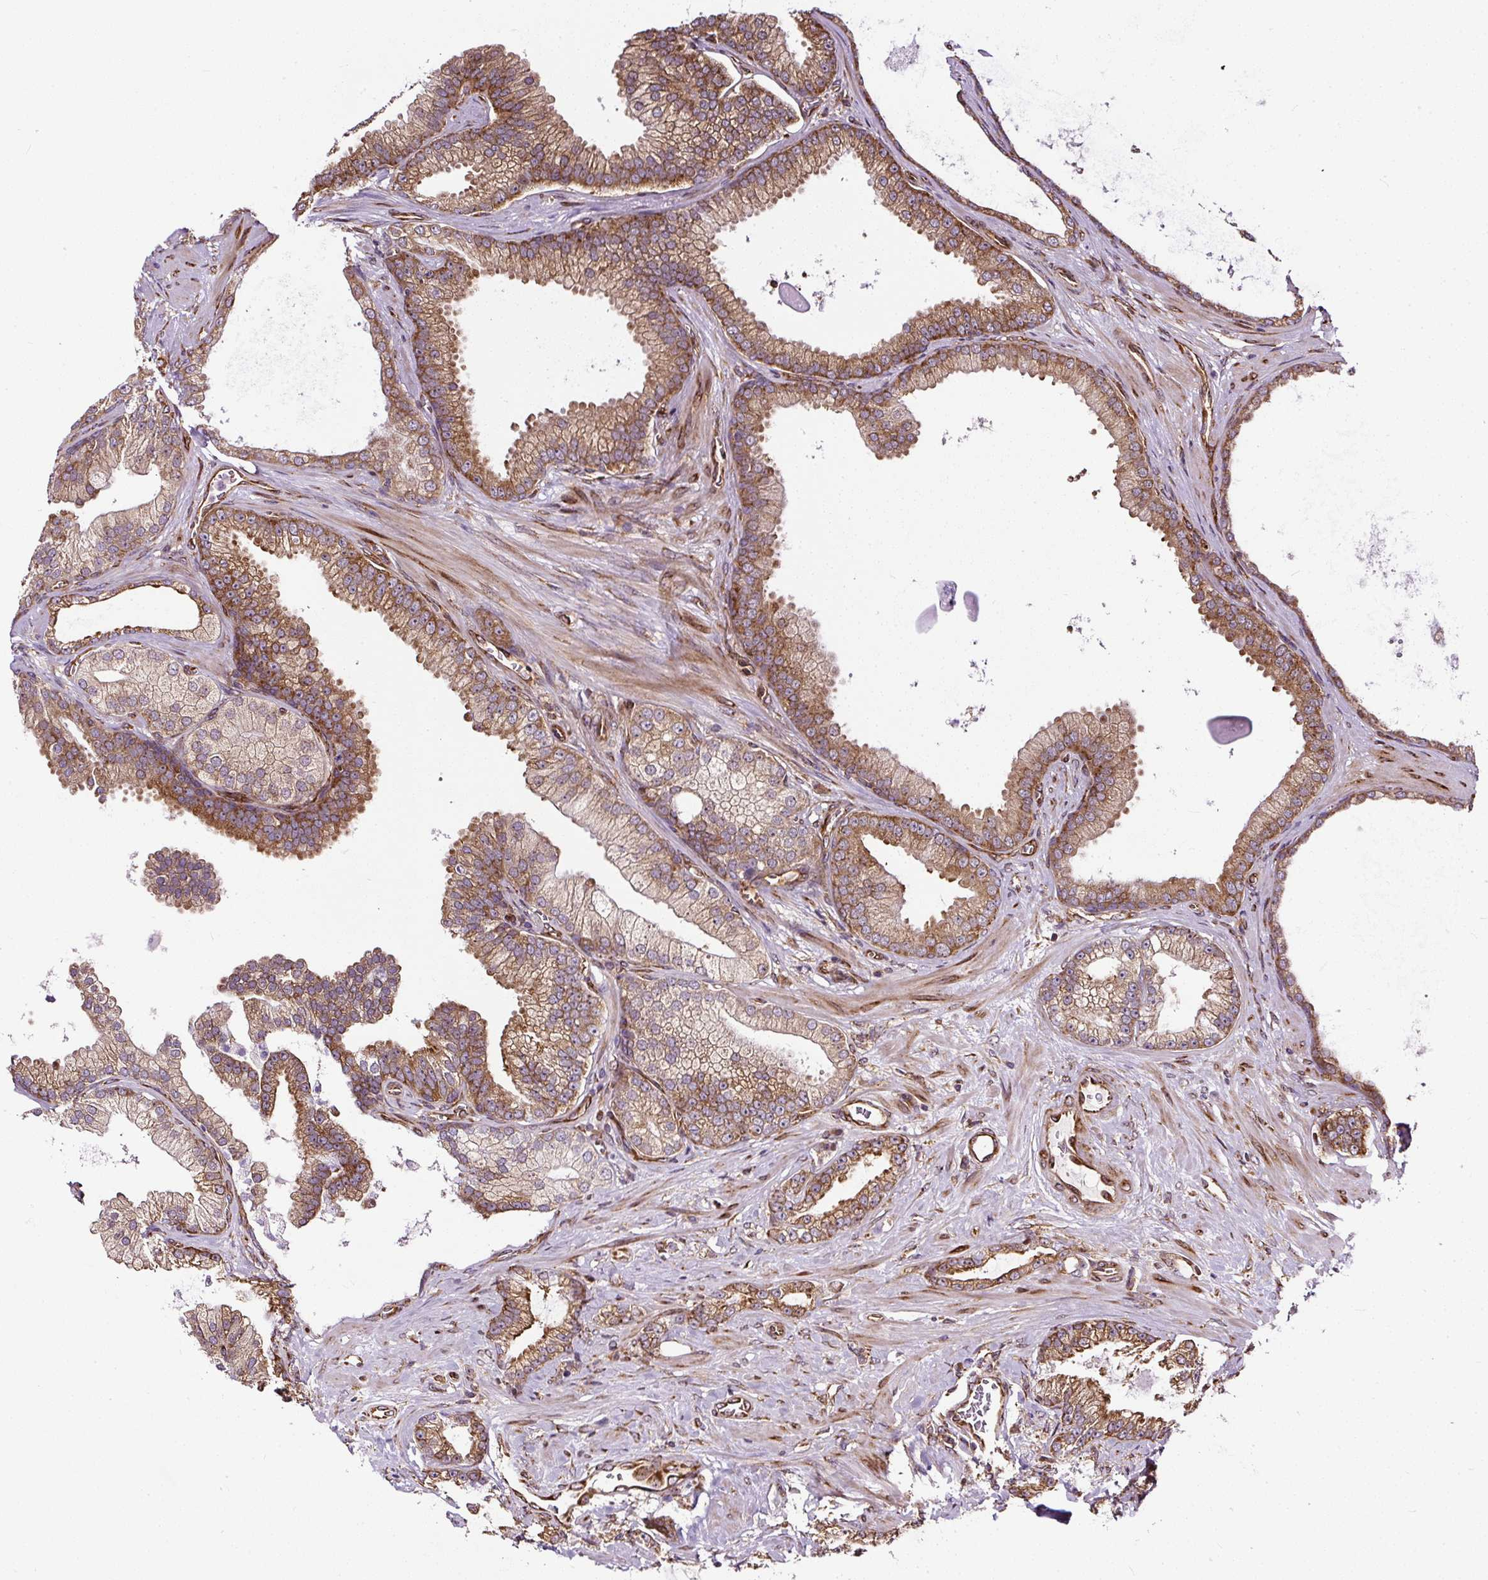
{"staining": {"intensity": "moderate", "quantity": ">75%", "location": "cytoplasmic/membranous"}, "tissue": "prostate cancer", "cell_type": "Tumor cells", "image_type": "cancer", "snomed": [{"axis": "morphology", "description": "Adenocarcinoma, High grade"}, {"axis": "topography", "description": "Prostate"}], "caption": "An IHC image of tumor tissue is shown. Protein staining in brown shows moderate cytoplasmic/membranous positivity in prostate cancer within tumor cells. The protein of interest is shown in brown color, while the nuclei are stained blue.", "gene": "KDM4E", "patient": {"sex": "male", "age": 68}}